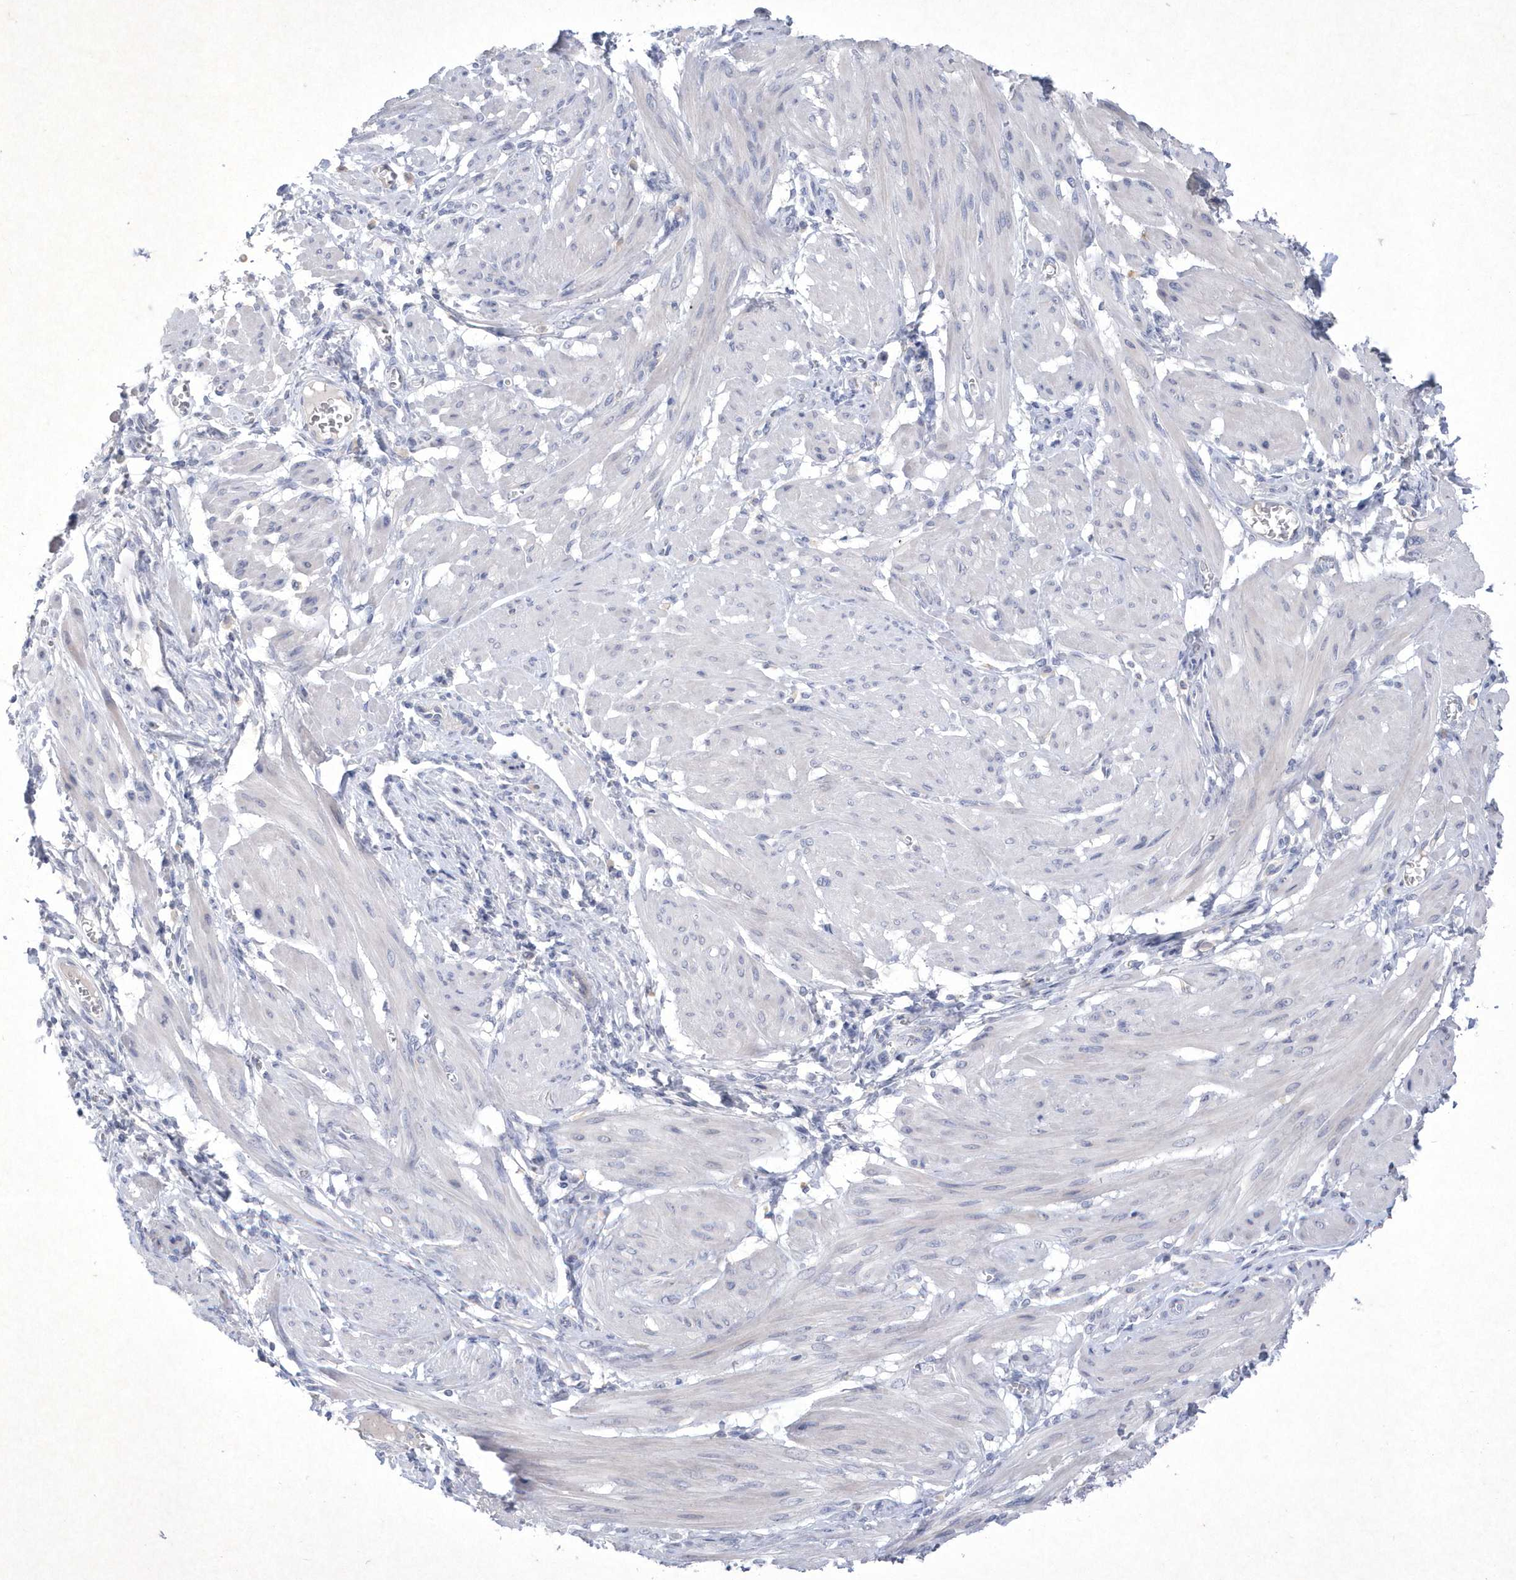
{"staining": {"intensity": "negative", "quantity": "none", "location": "none"}, "tissue": "smooth muscle", "cell_type": "Smooth muscle cells", "image_type": "normal", "snomed": [{"axis": "morphology", "description": "Normal tissue, NOS"}, {"axis": "topography", "description": "Smooth muscle"}], "caption": "DAB immunohistochemical staining of unremarkable smooth muscle exhibits no significant staining in smooth muscle cells. (DAB immunohistochemistry with hematoxylin counter stain).", "gene": "BHLHA15", "patient": {"sex": "female", "age": 39}}